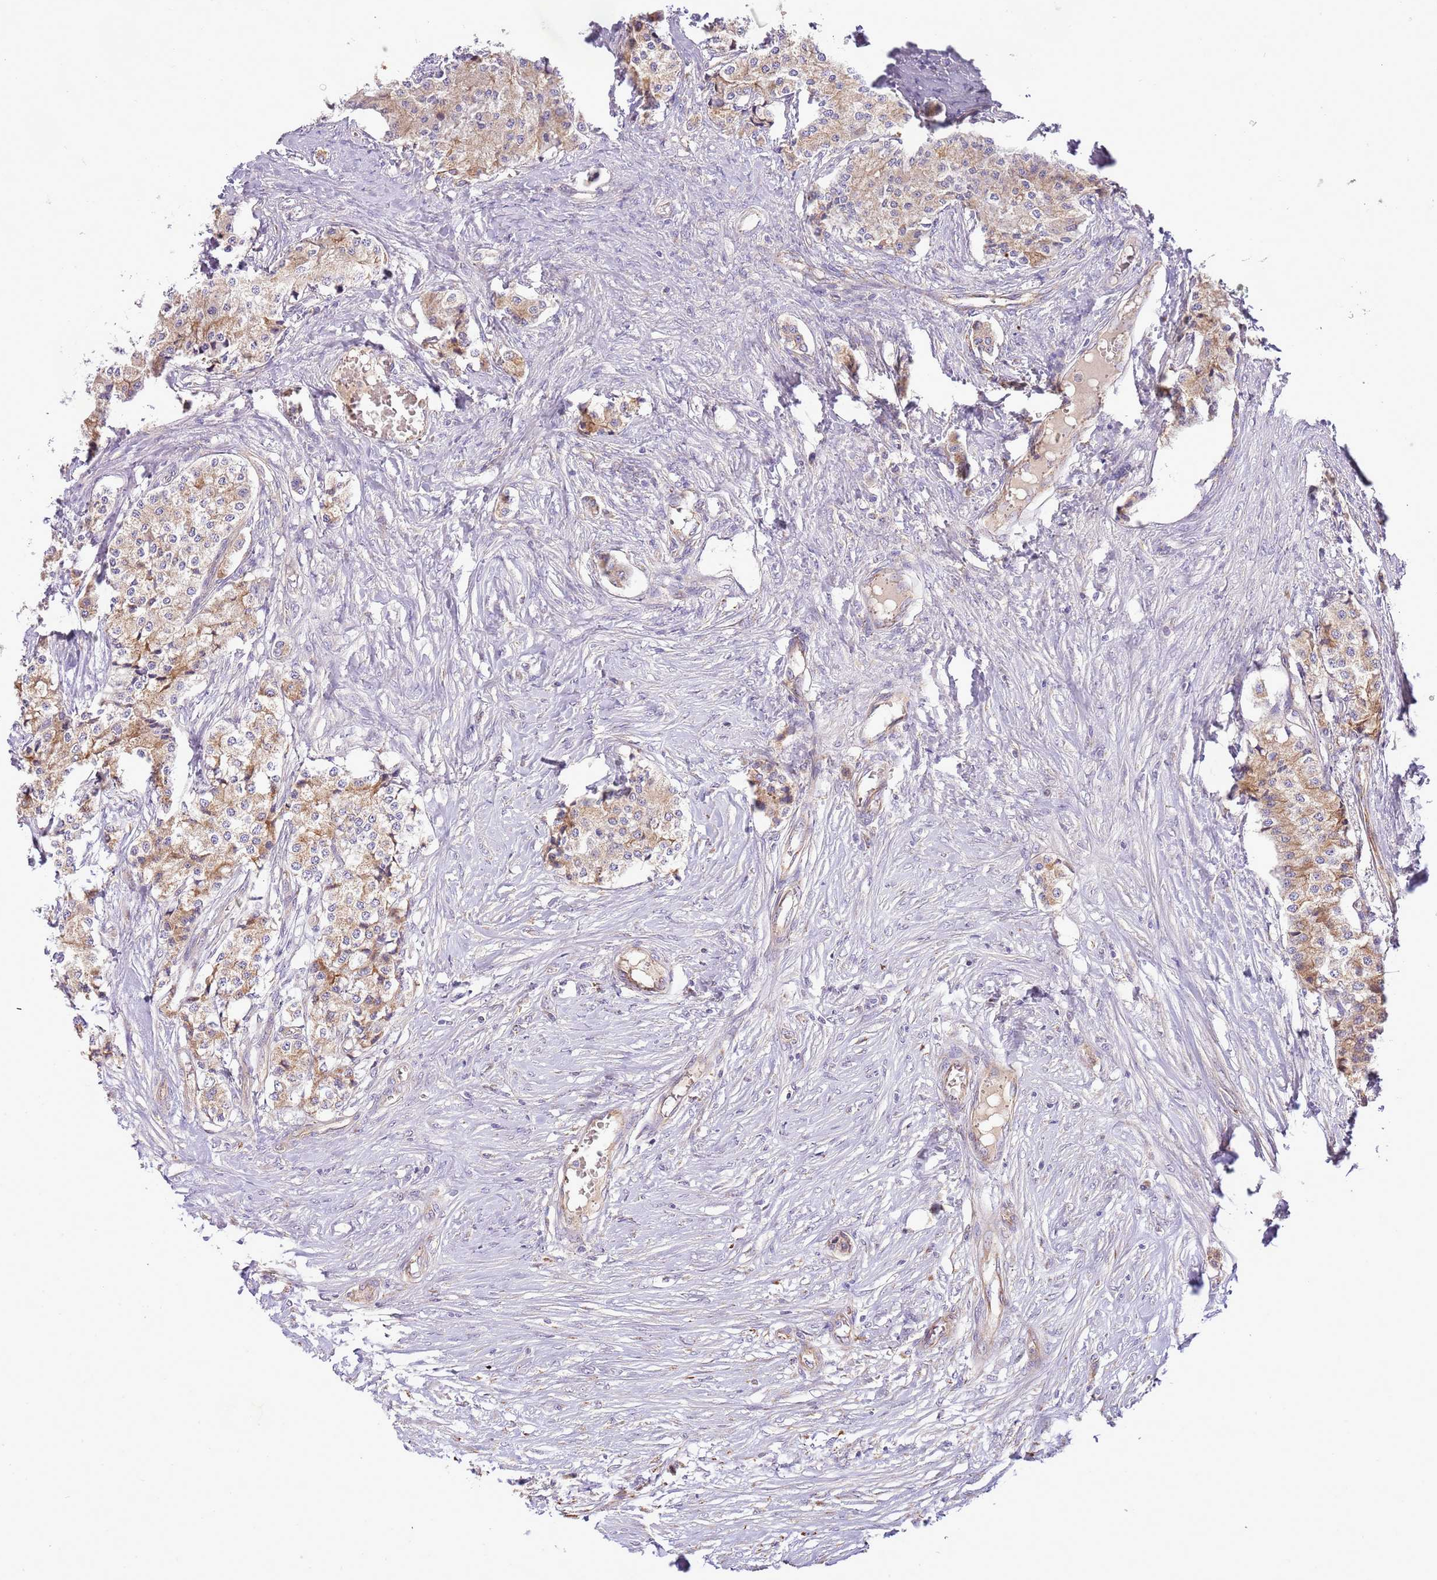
{"staining": {"intensity": "moderate", "quantity": ">75%", "location": "cytoplasmic/membranous"}, "tissue": "carcinoid", "cell_type": "Tumor cells", "image_type": "cancer", "snomed": [{"axis": "morphology", "description": "Carcinoid, malignant, NOS"}, {"axis": "topography", "description": "Colon"}], "caption": "Human carcinoid stained with a brown dye exhibits moderate cytoplasmic/membranous positive positivity in approximately >75% of tumor cells.", "gene": "DOCK6", "patient": {"sex": "female", "age": 52}}